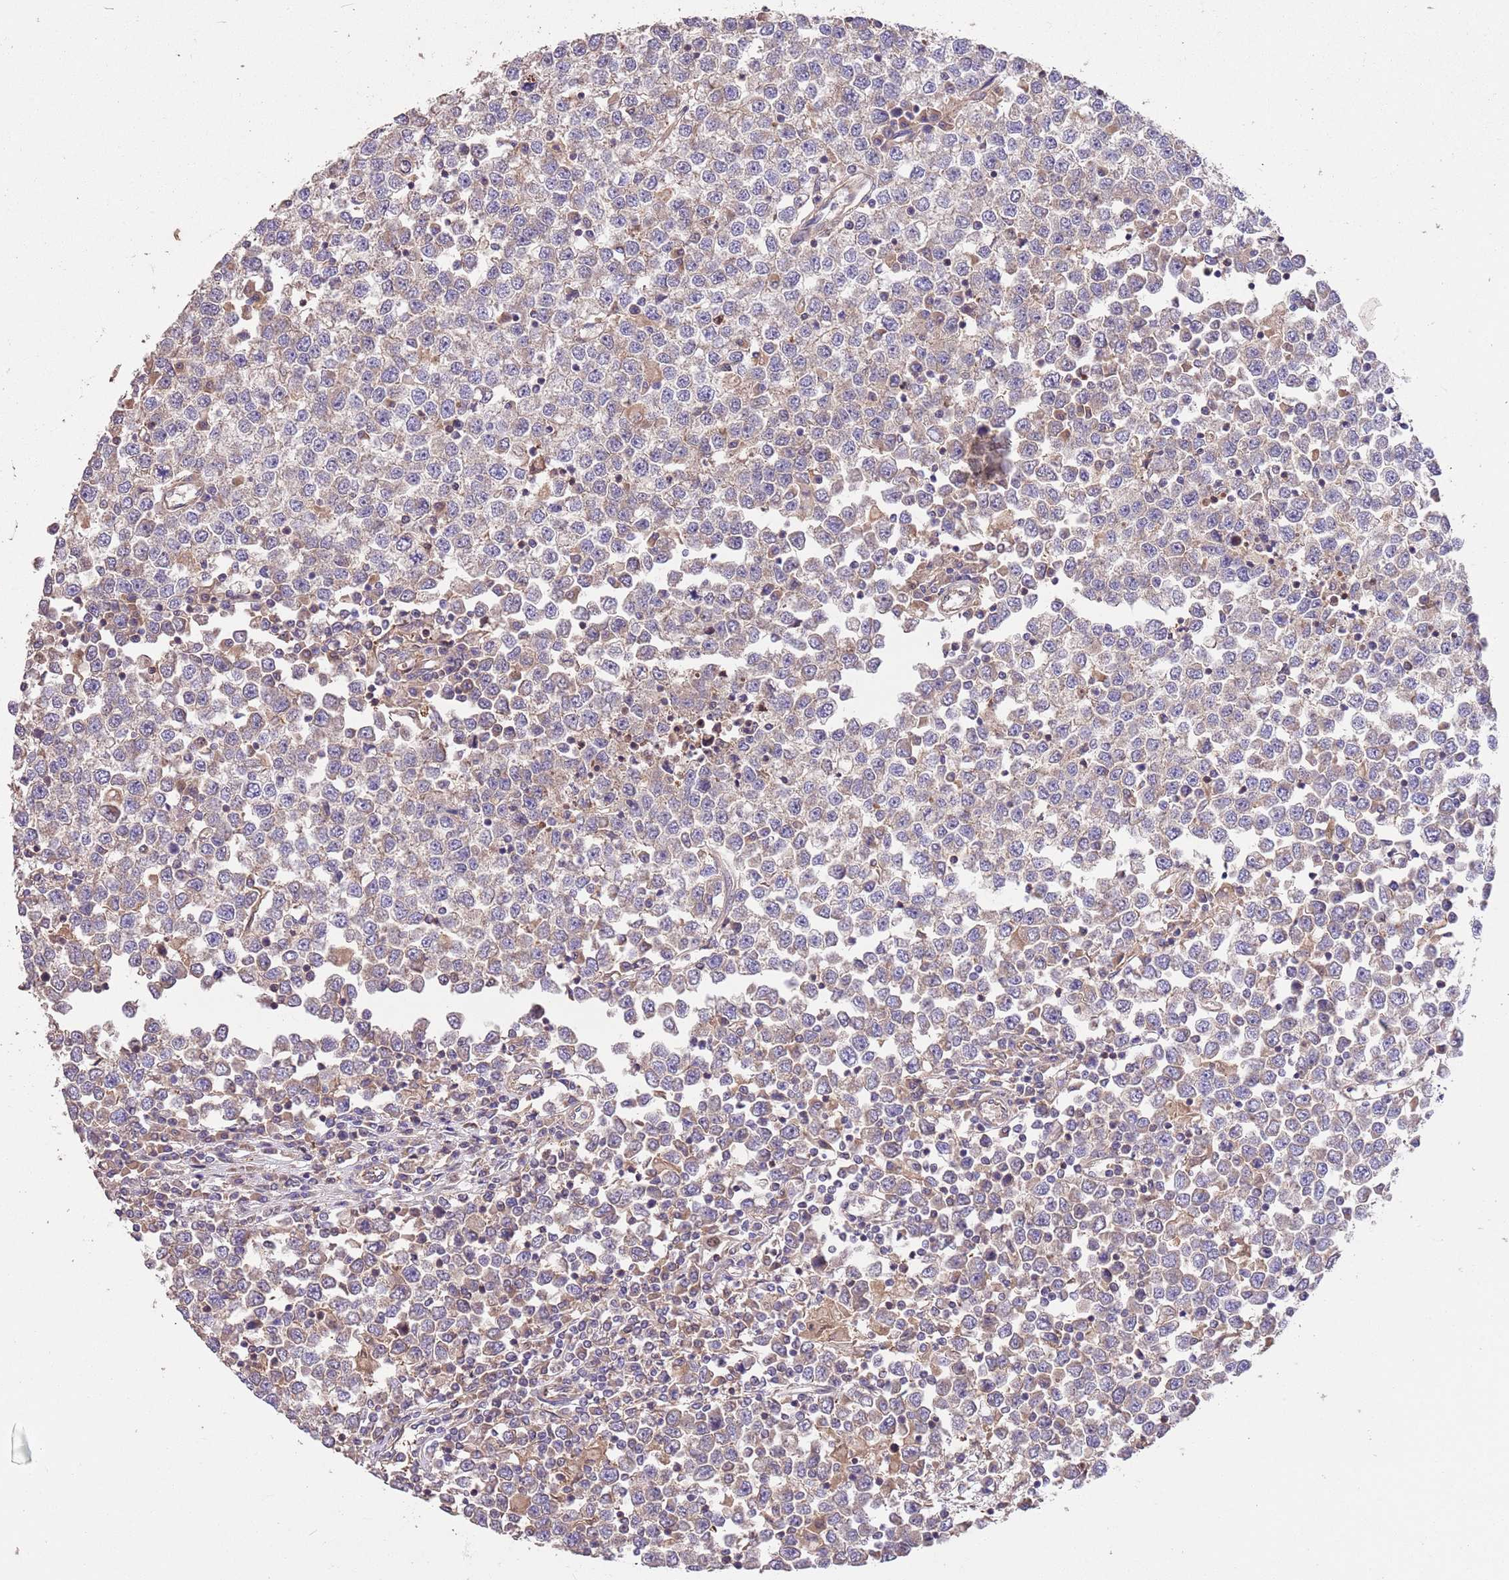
{"staining": {"intensity": "weak", "quantity": ">75%", "location": "cytoplasmic/membranous"}, "tissue": "testis cancer", "cell_type": "Tumor cells", "image_type": "cancer", "snomed": [{"axis": "morphology", "description": "Seminoma, NOS"}, {"axis": "topography", "description": "Testis"}], "caption": "Immunohistochemical staining of testis seminoma shows low levels of weak cytoplasmic/membranous expression in approximately >75% of tumor cells. (IHC, brightfield microscopy, high magnification).", "gene": "FAM89B", "patient": {"sex": "male", "age": 65}}